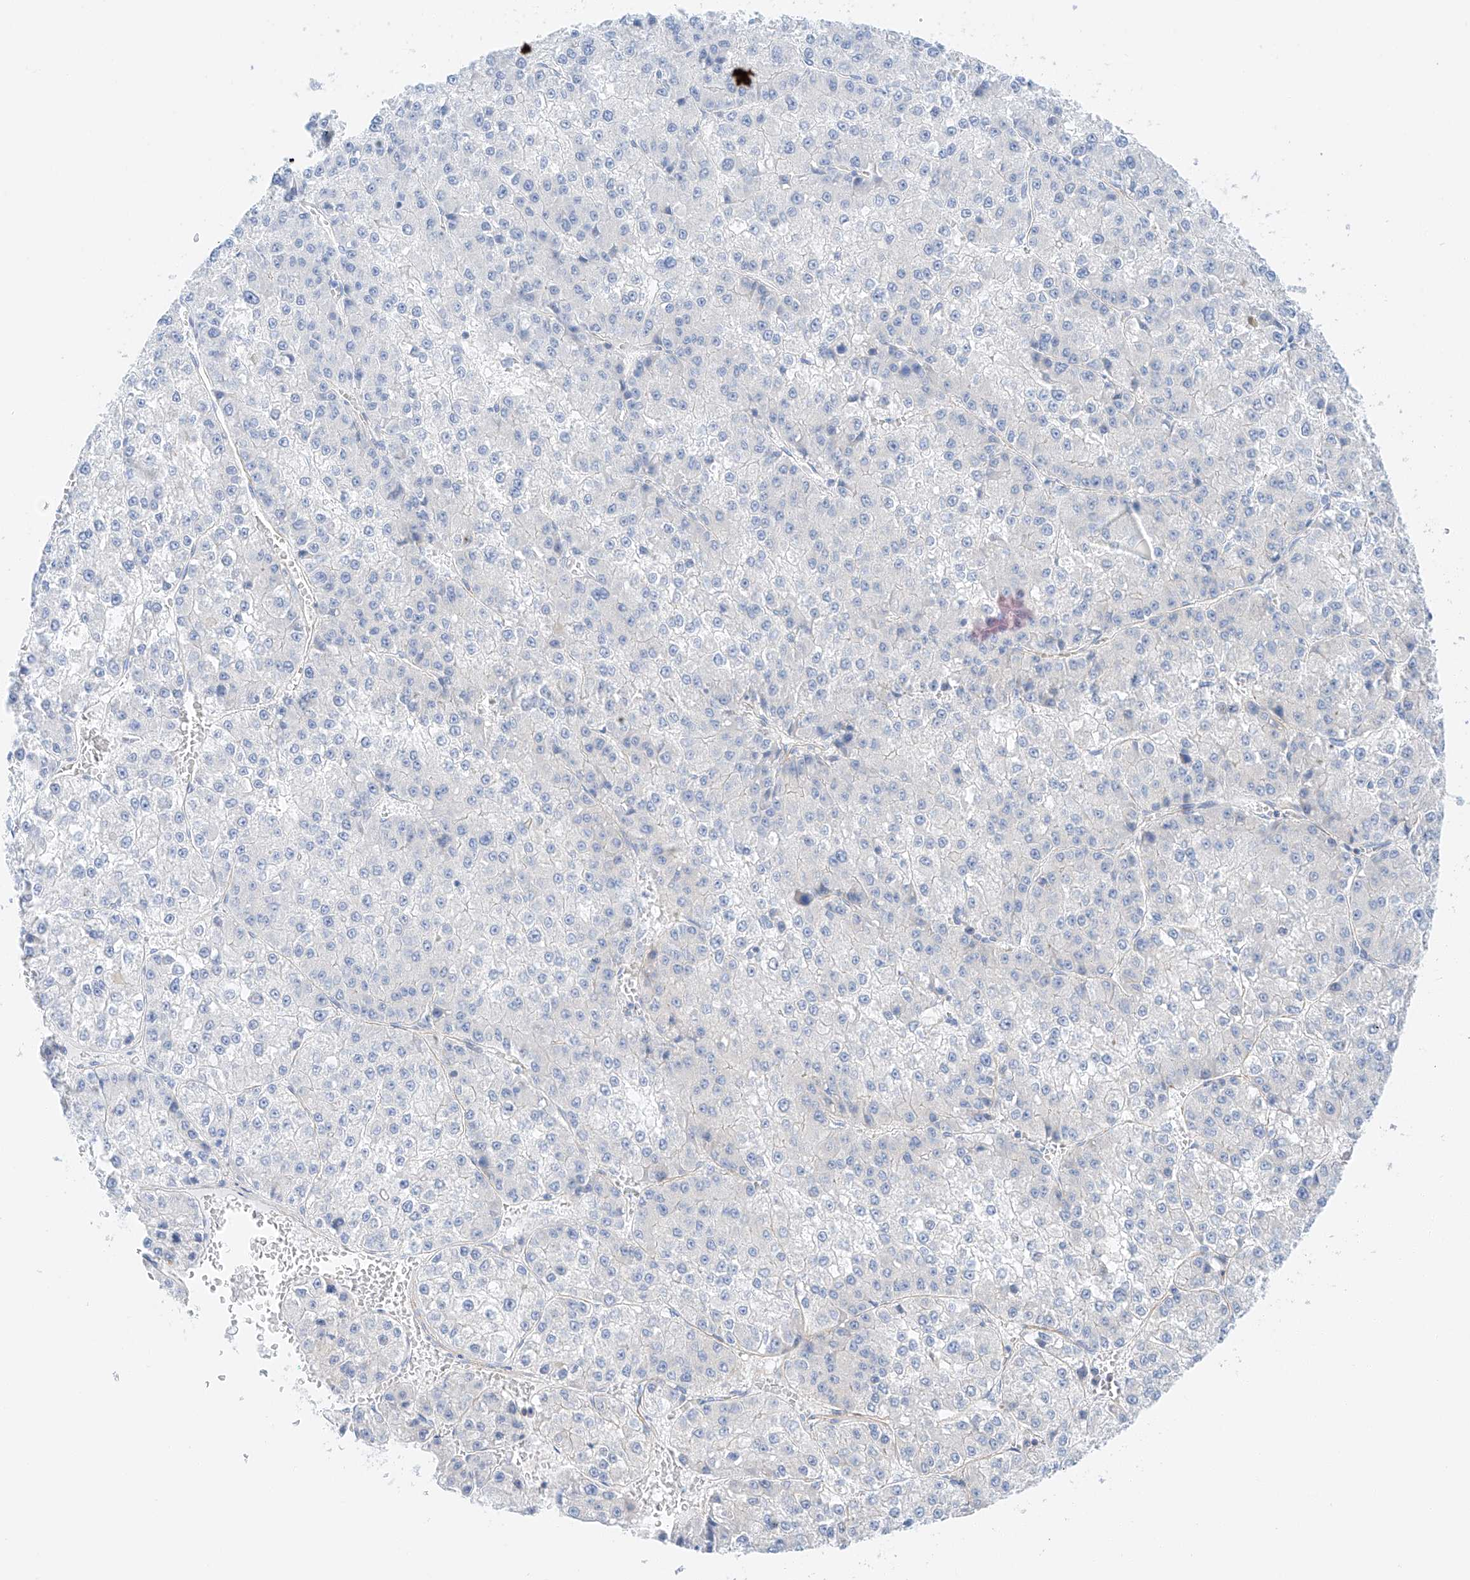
{"staining": {"intensity": "negative", "quantity": "none", "location": "none"}, "tissue": "liver cancer", "cell_type": "Tumor cells", "image_type": "cancer", "snomed": [{"axis": "morphology", "description": "Carcinoma, Hepatocellular, NOS"}, {"axis": "topography", "description": "Liver"}], "caption": "Immunohistochemical staining of liver cancer (hepatocellular carcinoma) reveals no significant staining in tumor cells.", "gene": "MINDY4", "patient": {"sex": "female", "age": 73}}